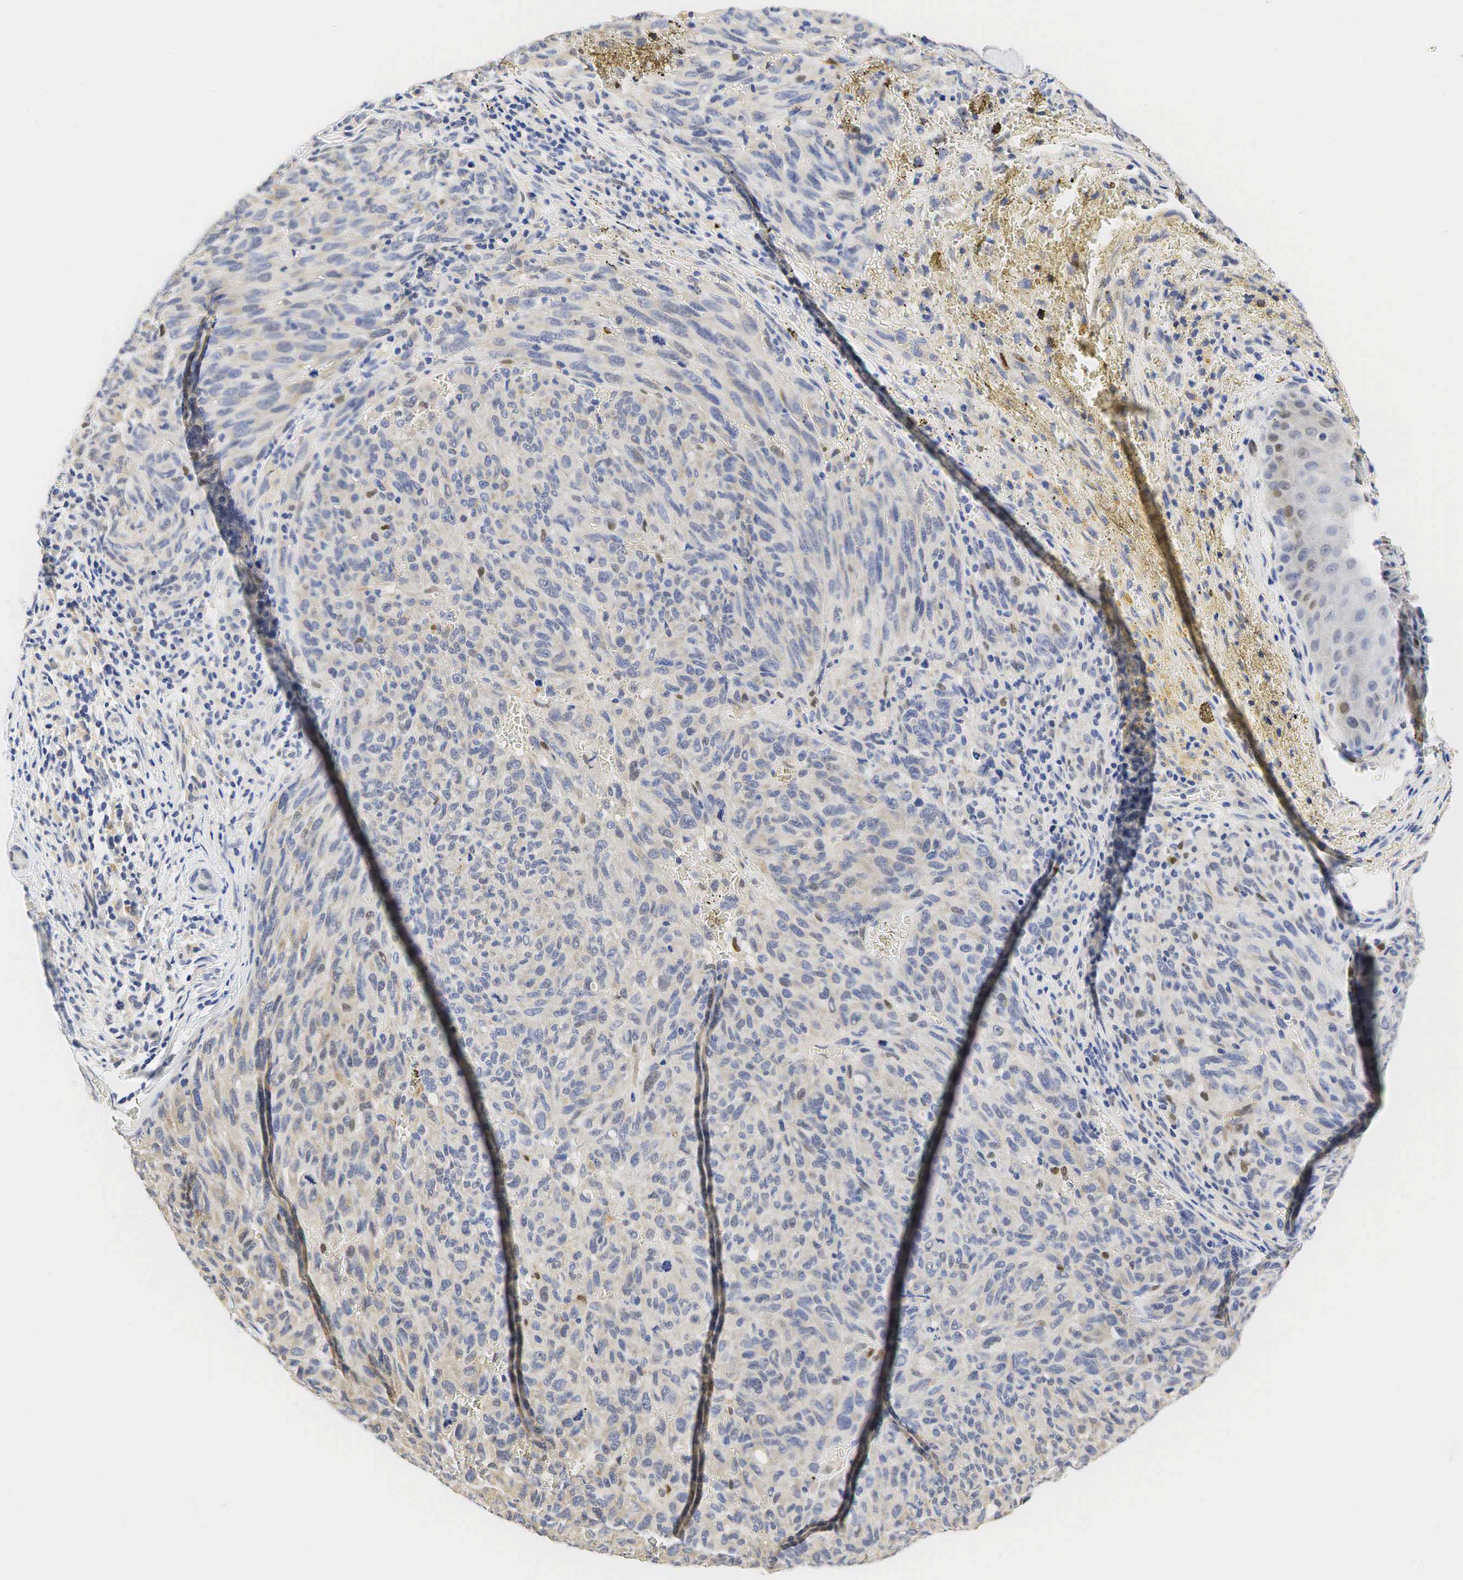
{"staining": {"intensity": "negative", "quantity": "none", "location": "none"}, "tissue": "melanoma", "cell_type": "Tumor cells", "image_type": "cancer", "snomed": [{"axis": "morphology", "description": "Malignant melanoma, NOS"}, {"axis": "topography", "description": "Skin"}], "caption": "DAB immunohistochemical staining of human melanoma shows no significant expression in tumor cells.", "gene": "CCND1", "patient": {"sex": "male", "age": 76}}